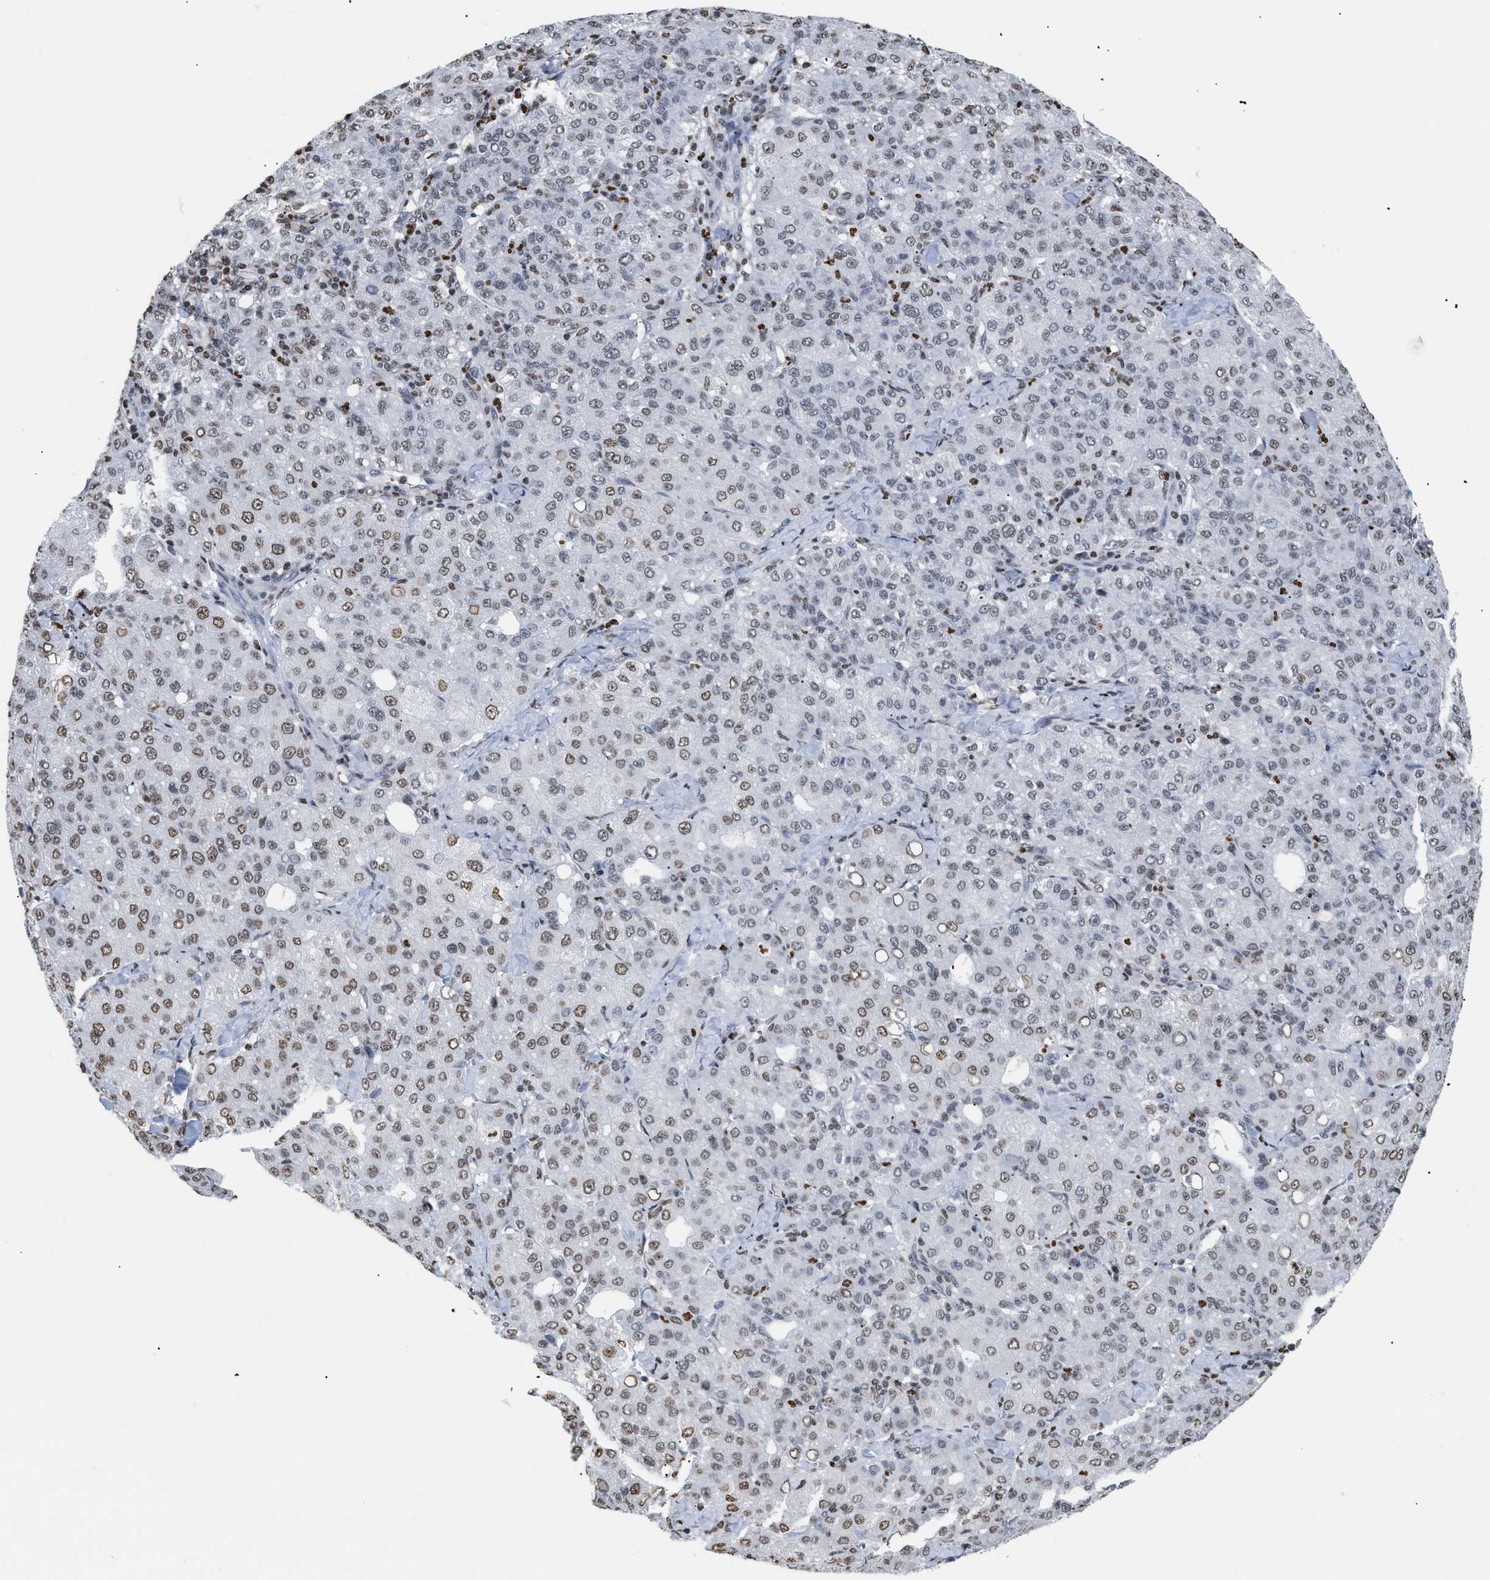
{"staining": {"intensity": "weak", "quantity": ">75%", "location": "nuclear"}, "tissue": "liver cancer", "cell_type": "Tumor cells", "image_type": "cancer", "snomed": [{"axis": "morphology", "description": "Carcinoma, Hepatocellular, NOS"}, {"axis": "topography", "description": "Liver"}], "caption": "Tumor cells demonstrate low levels of weak nuclear positivity in about >75% of cells in human hepatocellular carcinoma (liver).", "gene": "HMGN2", "patient": {"sex": "male", "age": 65}}